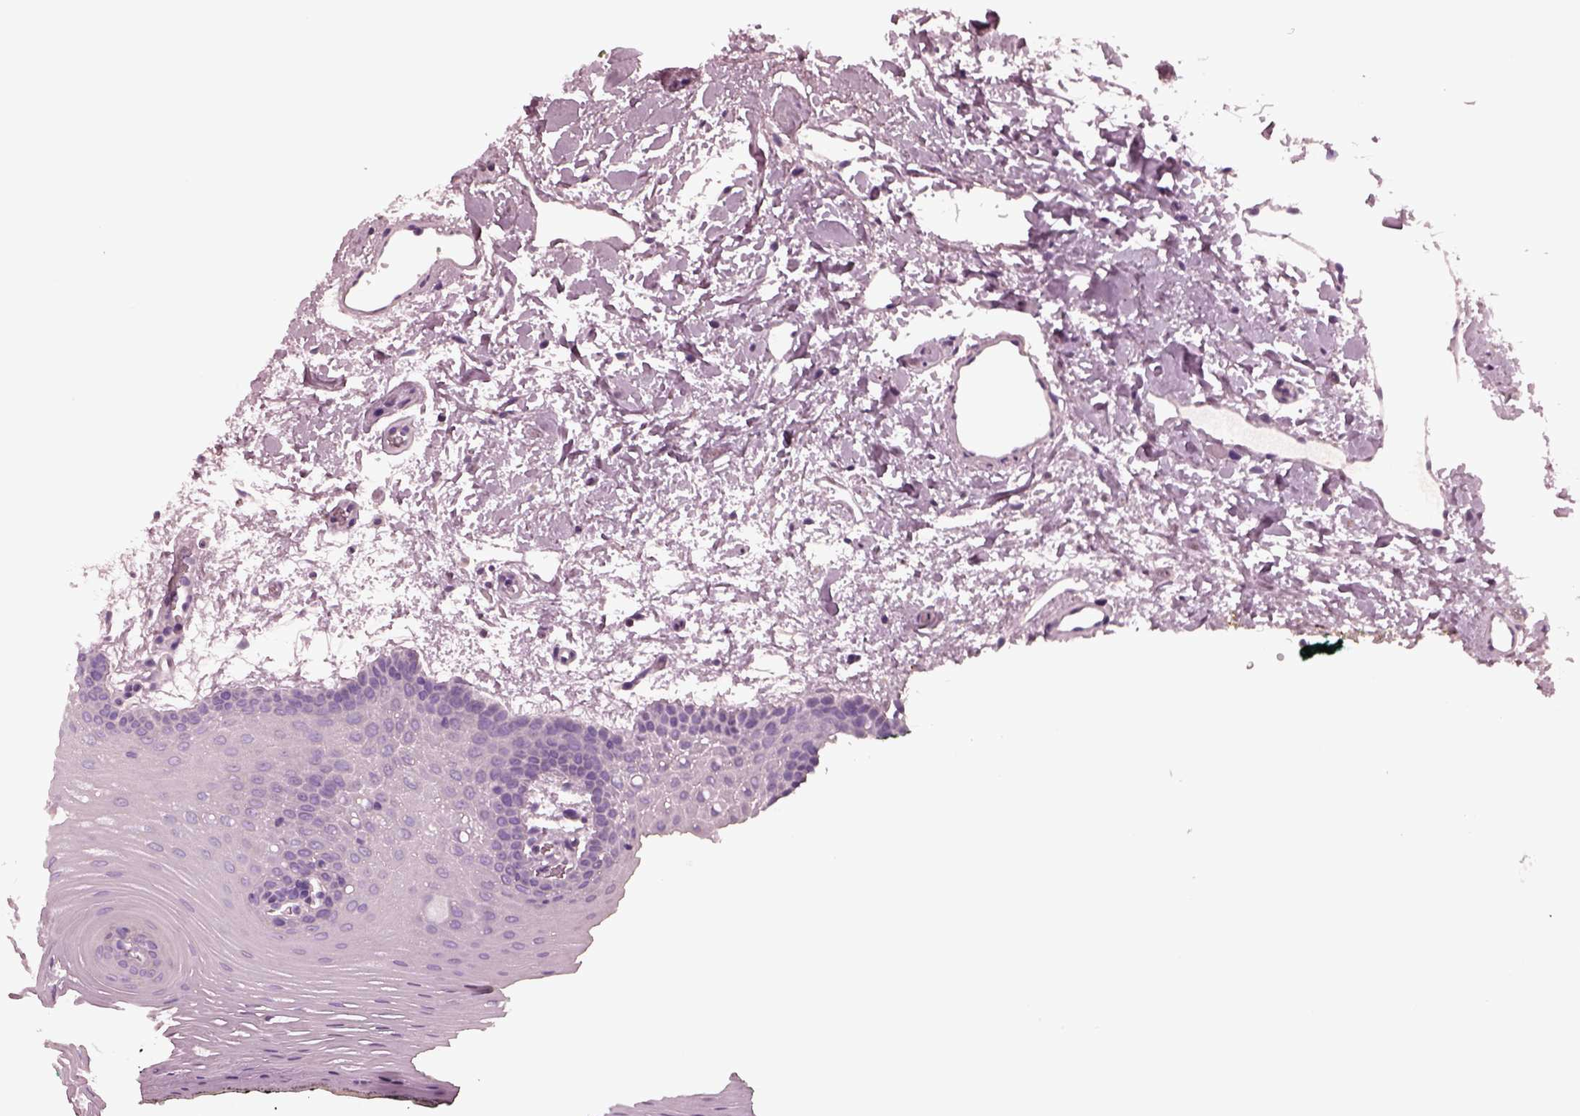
{"staining": {"intensity": "negative", "quantity": "none", "location": "none"}, "tissue": "oral mucosa", "cell_type": "Squamous epithelial cells", "image_type": "normal", "snomed": [{"axis": "morphology", "description": "Normal tissue, NOS"}, {"axis": "topography", "description": "Oral tissue"}, {"axis": "topography", "description": "Head-Neck"}], "caption": "DAB immunohistochemical staining of benign human oral mucosa shows no significant staining in squamous epithelial cells.", "gene": "GDF11", "patient": {"sex": "male", "age": 65}}